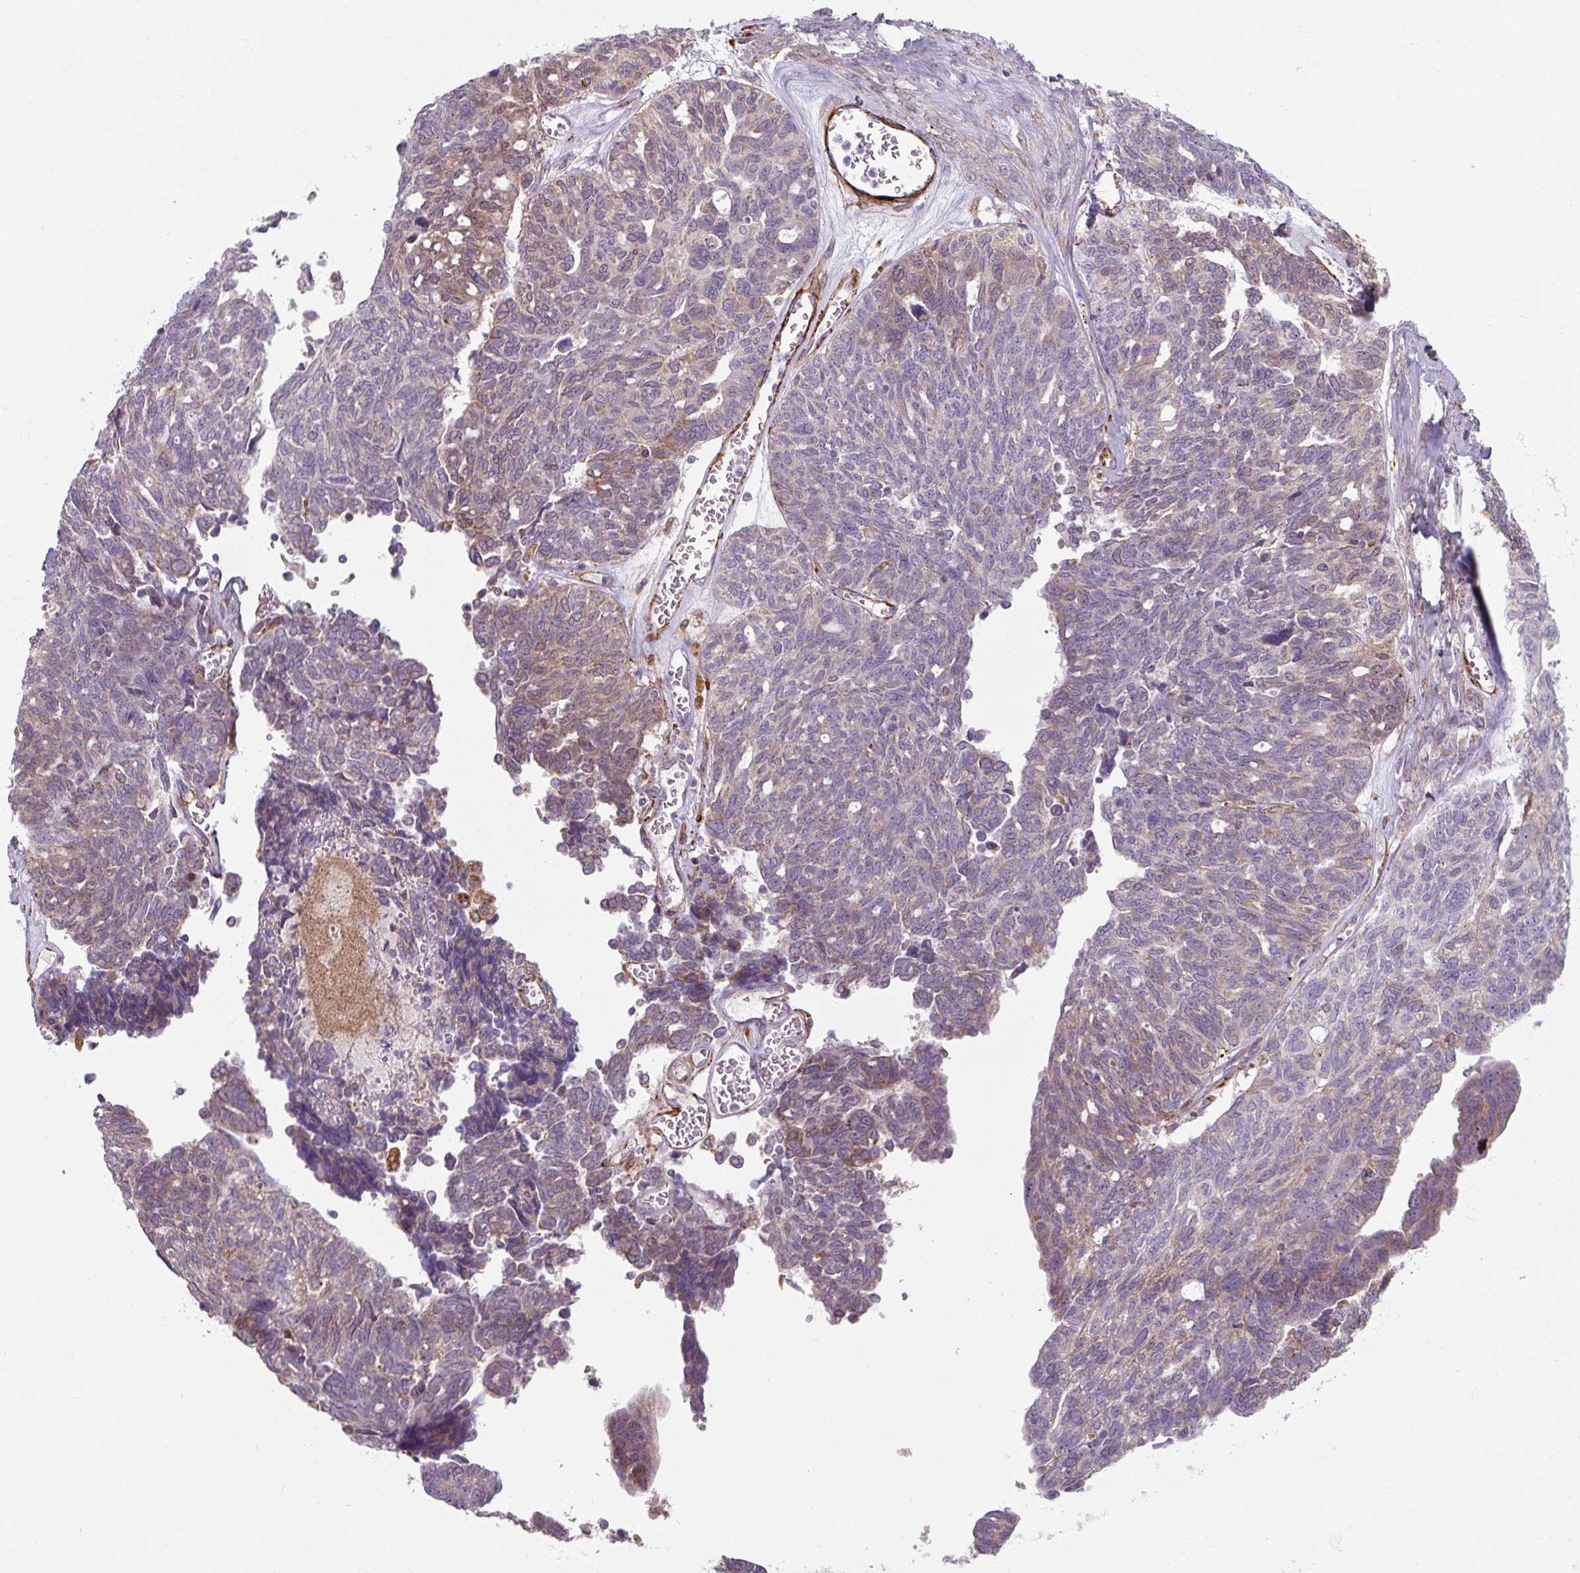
{"staining": {"intensity": "weak", "quantity": "<25%", "location": "cytoplasmic/membranous"}, "tissue": "ovarian cancer", "cell_type": "Tumor cells", "image_type": "cancer", "snomed": [{"axis": "morphology", "description": "Cystadenocarcinoma, serous, NOS"}, {"axis": "topography", "description": "Ovary"}], "caption": "Human ovarian cancer (serous cystadenocarcinoma) stained for a protein using immunohistochemistry exhibits no staining in tumor cells.", "gene": "MRPS5", "patient": {"sex": "female", "age": 79}}